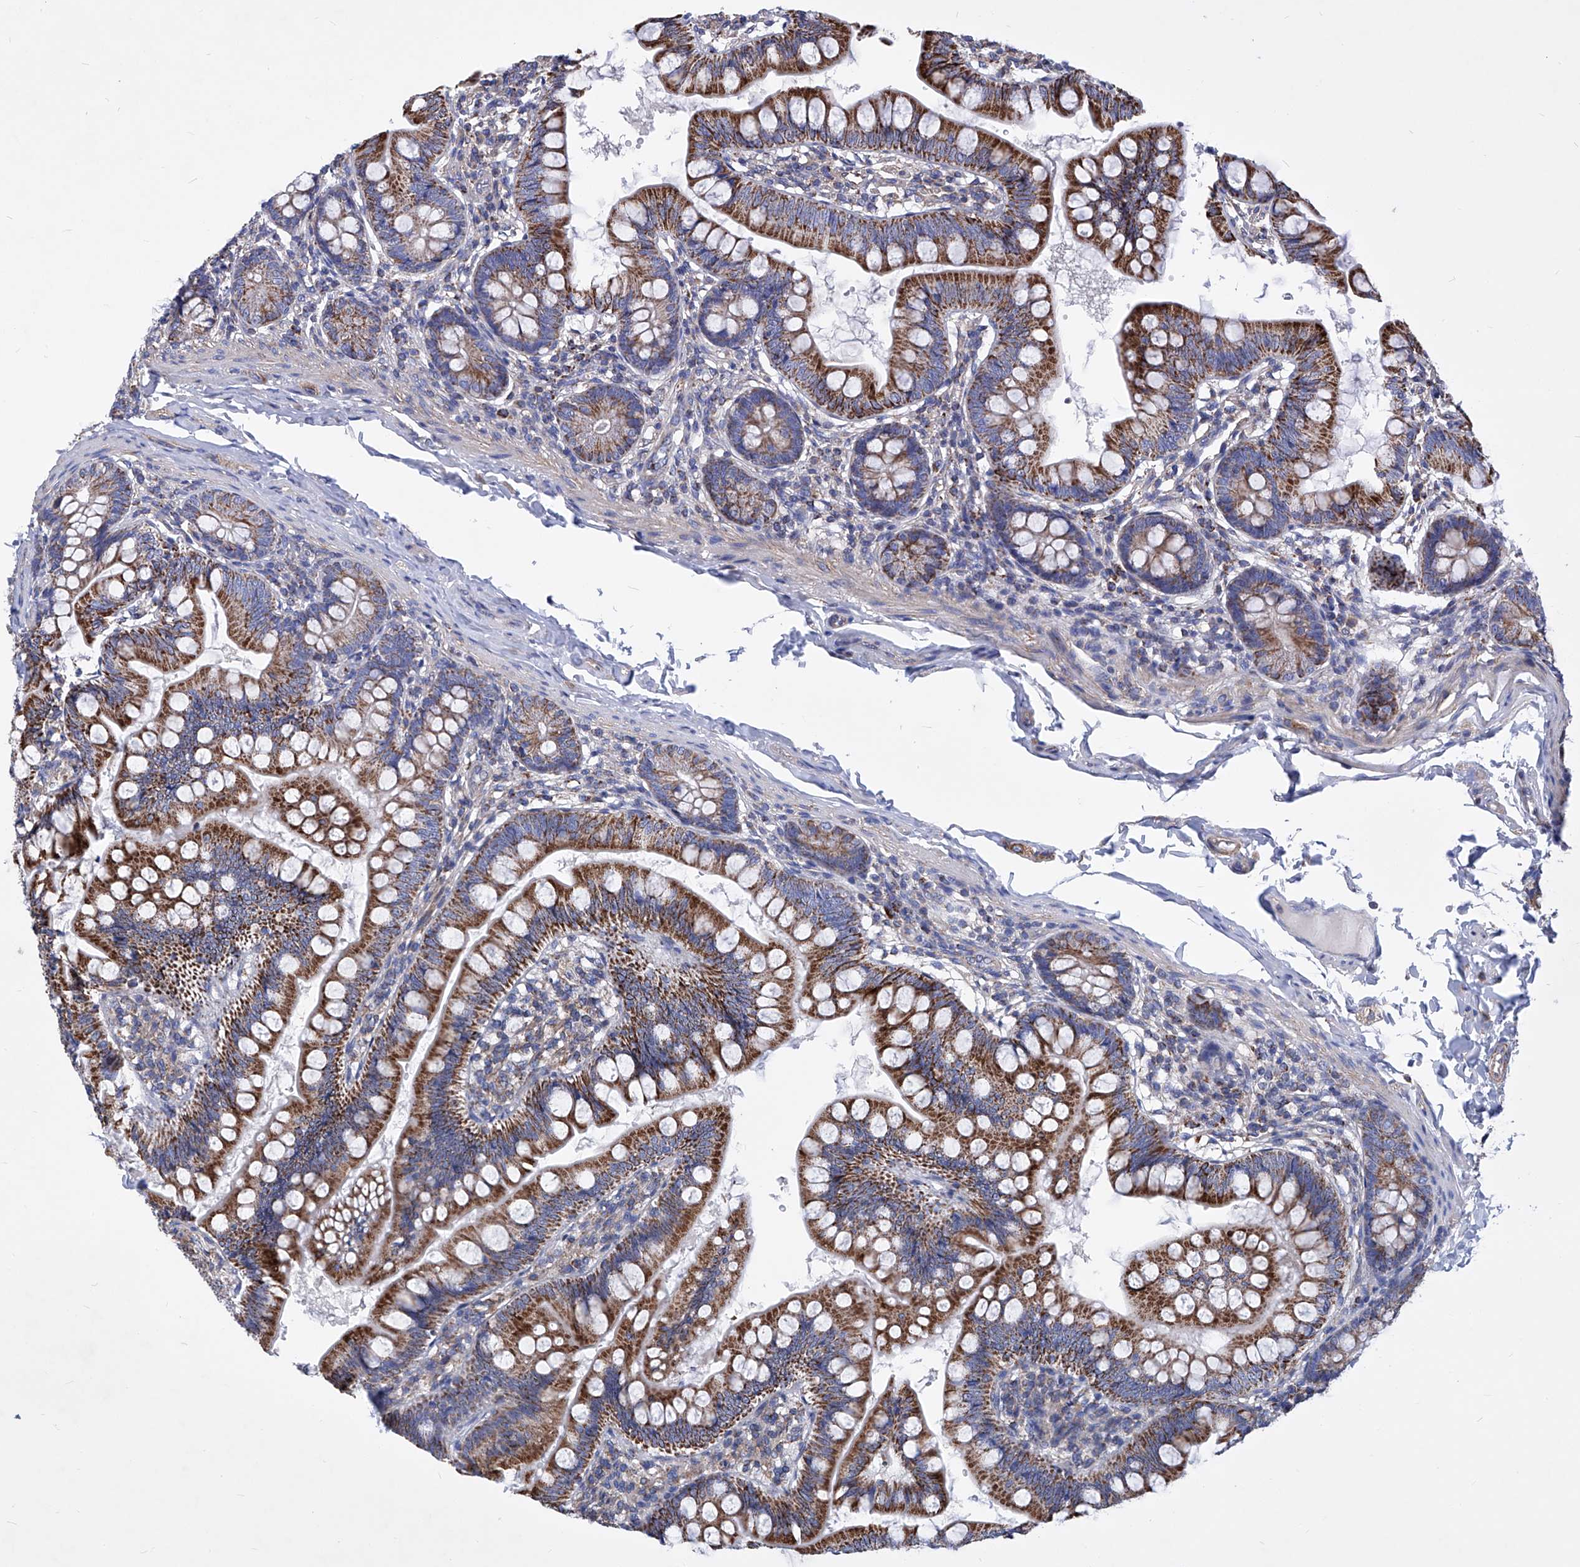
{"staining": {"intensity": "strong", "quantity": ">75%", "location": "cytoplasmic/membranous"}, "tissue": "small intestine", "cell_type": "Glandular cells", "image_type": "normal", "snomed": [{"axis": "morphology", "description": "Normal tissue, NOS"}, {"axis": "topography", "description": "Small intestine"}], "caption": "This micrograph displays immunohistochemistry (IHC) staining of benign small intestine, with high strong cytoplasmic/membranous expression in about >75% of glandular cells.", "gene": "HRNR", "patient": {"sex": "male", "age": 7}}